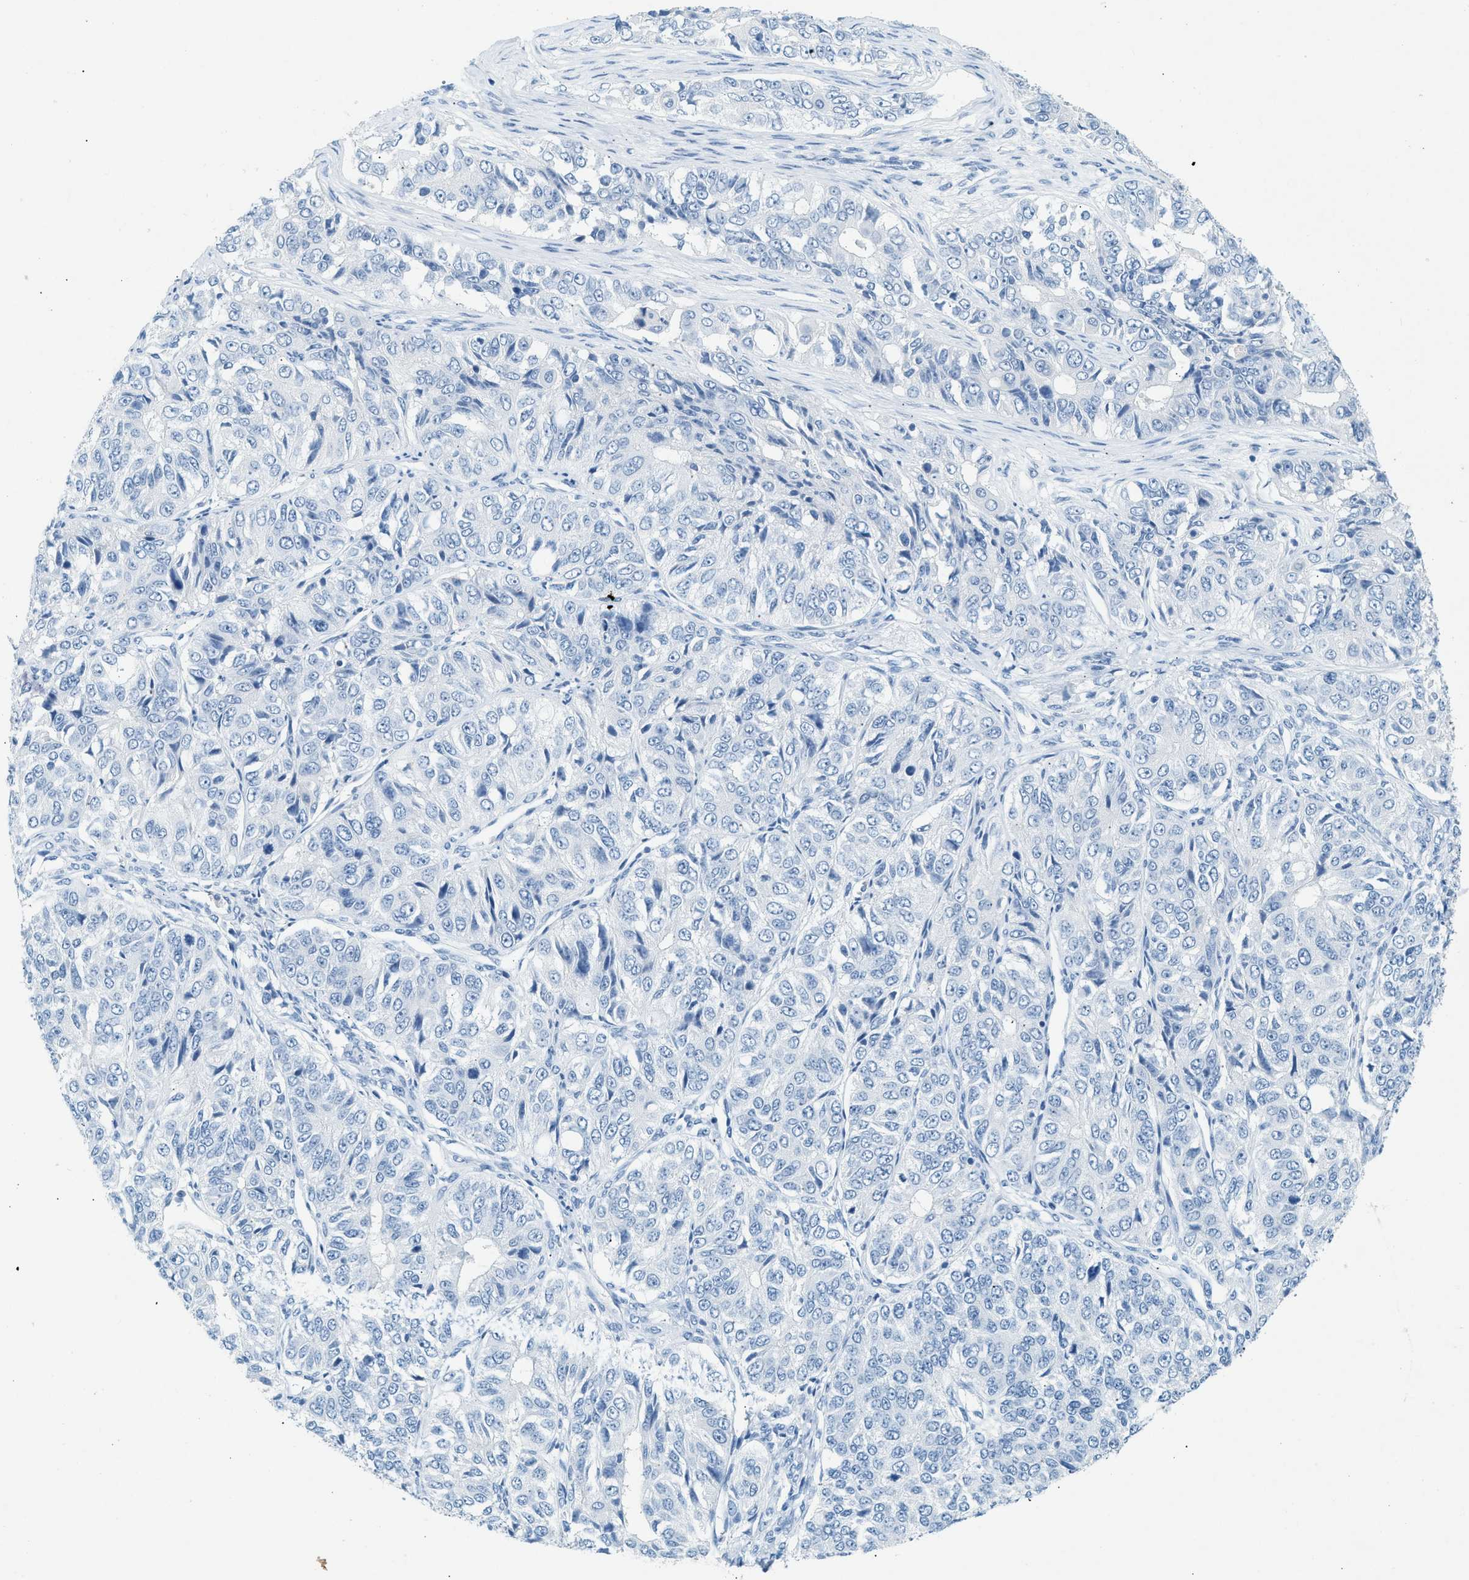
{"staining": {"intensity": "negative", "quantity": "none", "location": "none"}, "tissue": "ovarian cancer", "cell_type": "Tumor cells", "image_type": "cancer", "snomed": [{"axis": "morphology", "description": "Carcinoma, endometroid"}, {"axis": "topography", "description": "Ovary"}], "caption": "Immunohistochemistry (IHC) image of neoplastic tissue: ovarian endometroid carcinoma stained with DAB displays no significant protein expression in tumor cells.", "gene": "HHATL", "patient": {"sex": "female", "age": 51}}